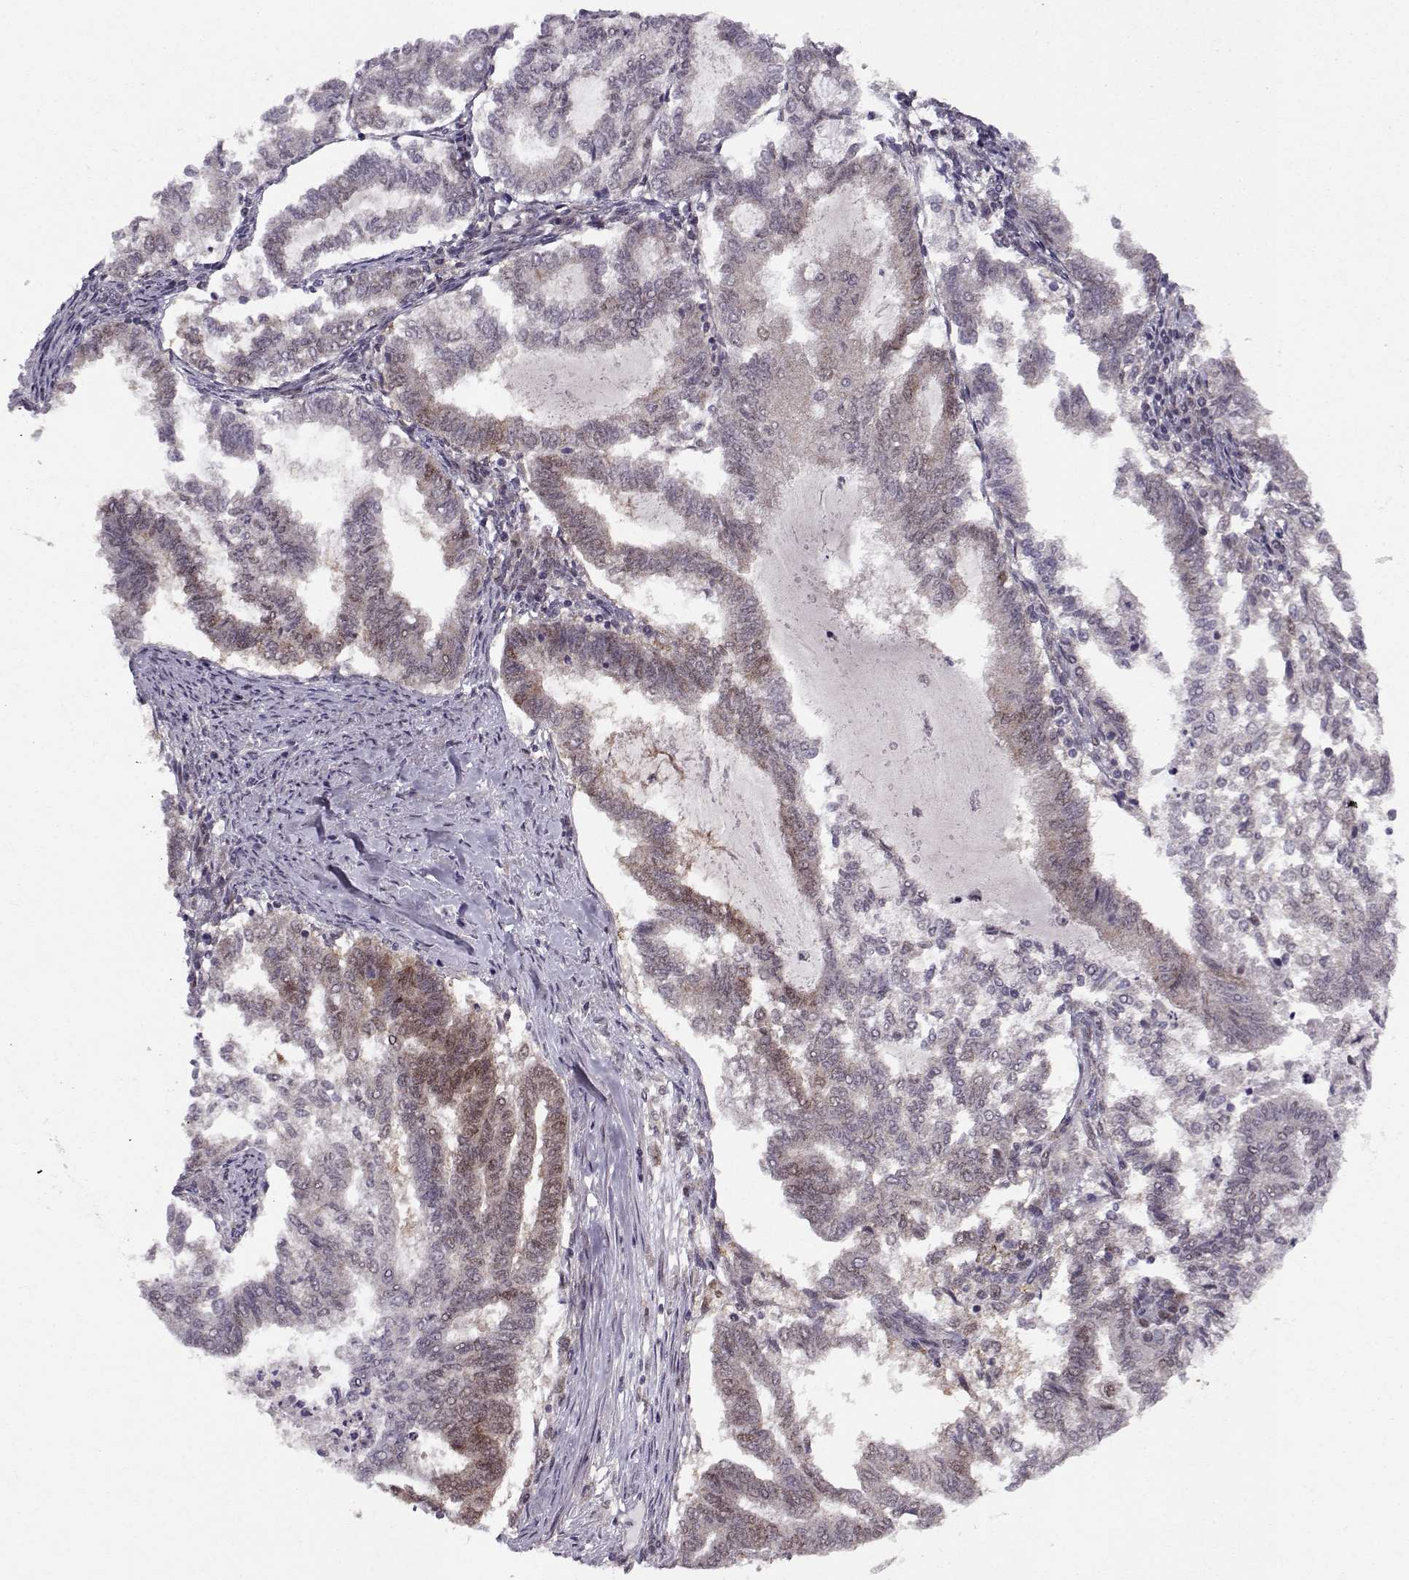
{"staining": {"intensity": "weak", "quantity": "<25%", "location": "cytoplasmic/membranous,nuclear"}, "tissue": "endometrial cancer", "cell_type": "Tumor cells", "image_type": "cancer", "snomed": [{"axis": "morphology", "description": "Adenocarcinoma, NOS"}, {"axis": "topography", "description": "Endometrium"}], "caption": "The image reveals no staining of tumor cells in endometrial cancer (adenocarcinoma).", "gene": "CDK4", "patient": {"sex": "female", "age": 79}}